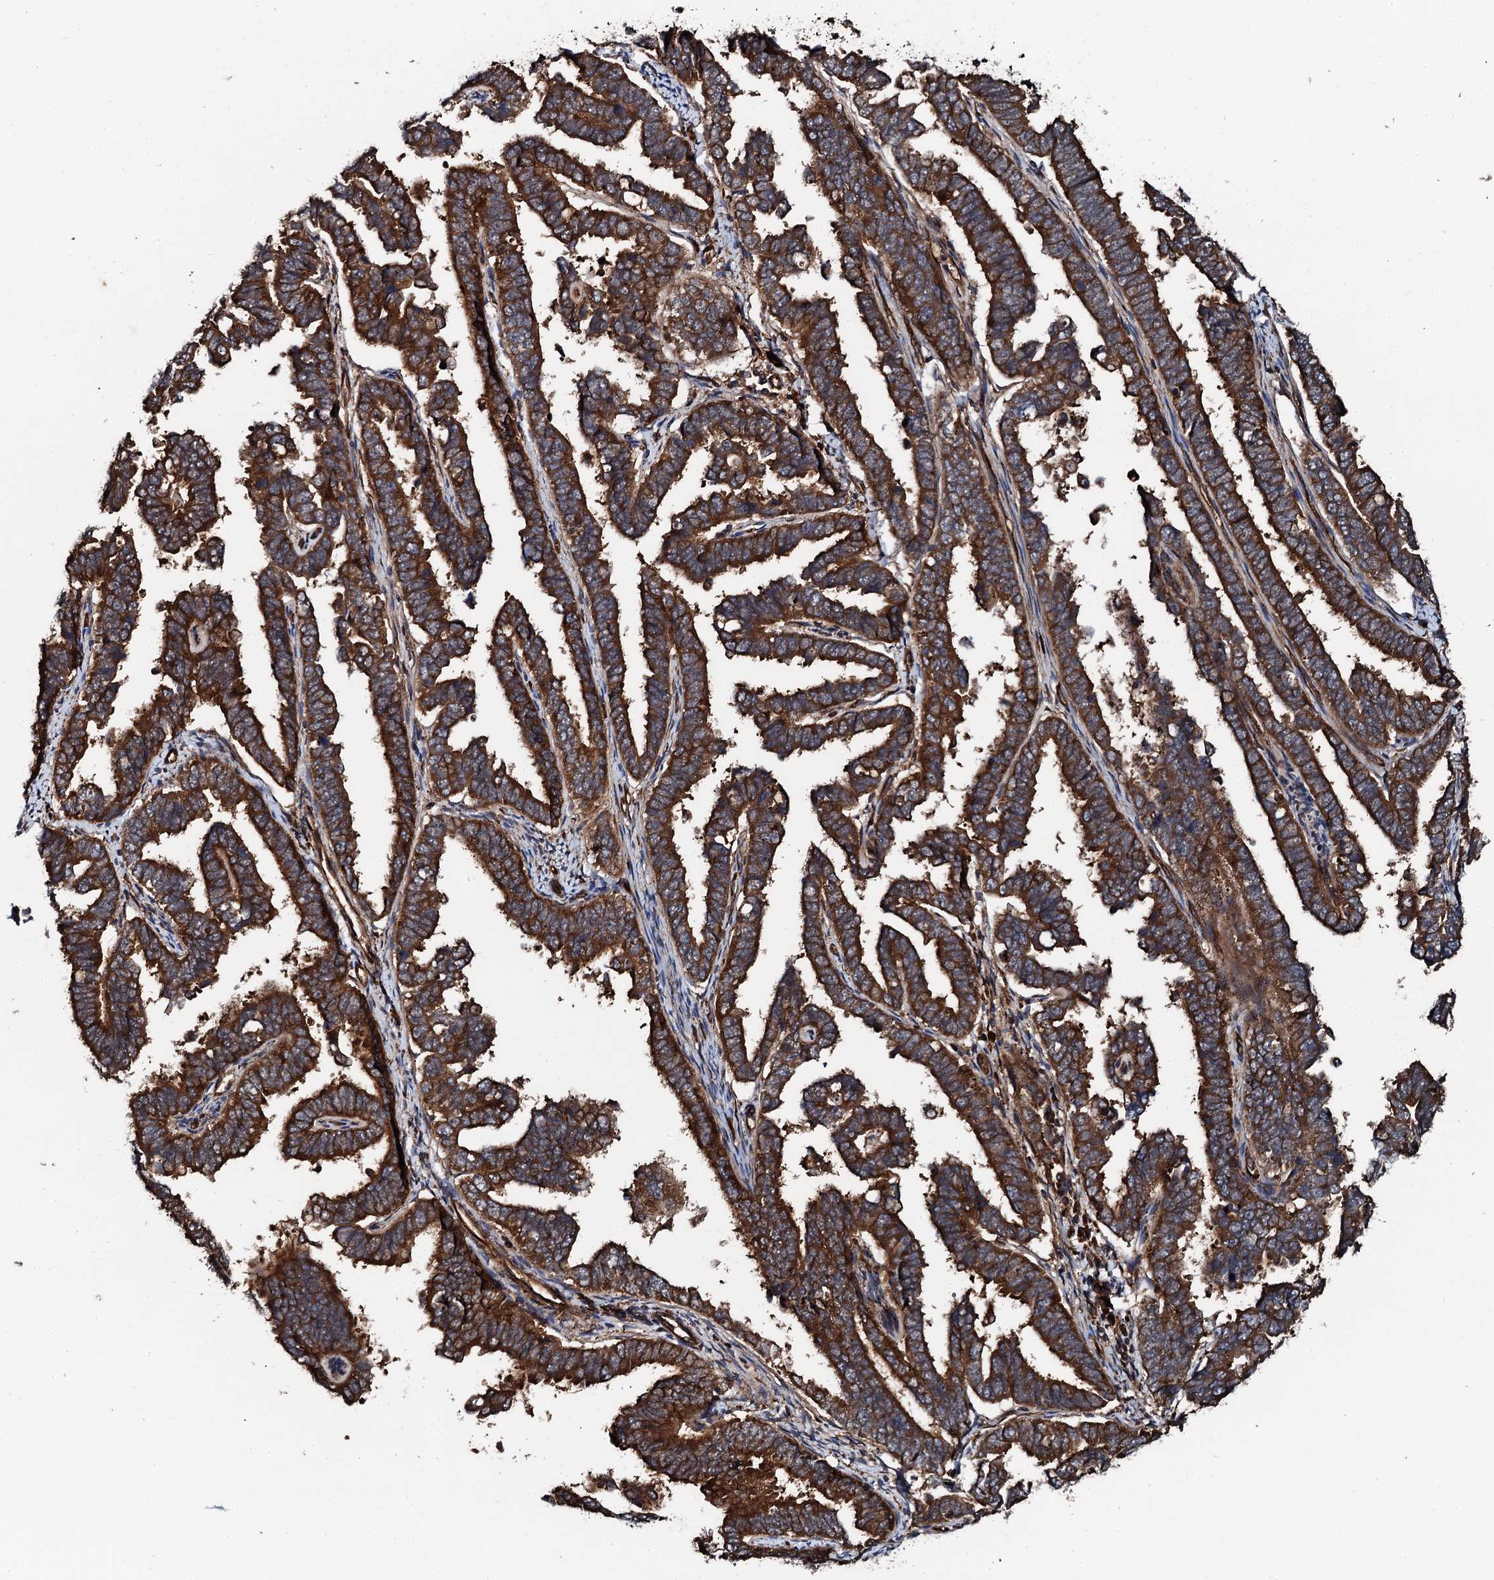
{"staining": {"intensity": "strong", "quantity": ">75%", "location": "cytoplasmic/membranous"}, "tissue": "endometrial cancer", "cell_type": "Tumor cells", "image_type": "cancer", "snomed": [{"axis": "morphology", "description": "Adenocarcinoma, NOS"}, {"axis": "topography", "description": "Endometrium"}], "caption": "Endometrial cancer (adenocarcinoma) stained with DAB (3,3'-diaminobenzidine) immunohistochemistry shows high levels of strong cytoplasmic/membranous expression in about >75% of tumor cells.", "gene": "FLYWCH1", "patient": {"sex": "female", "age": 75}}